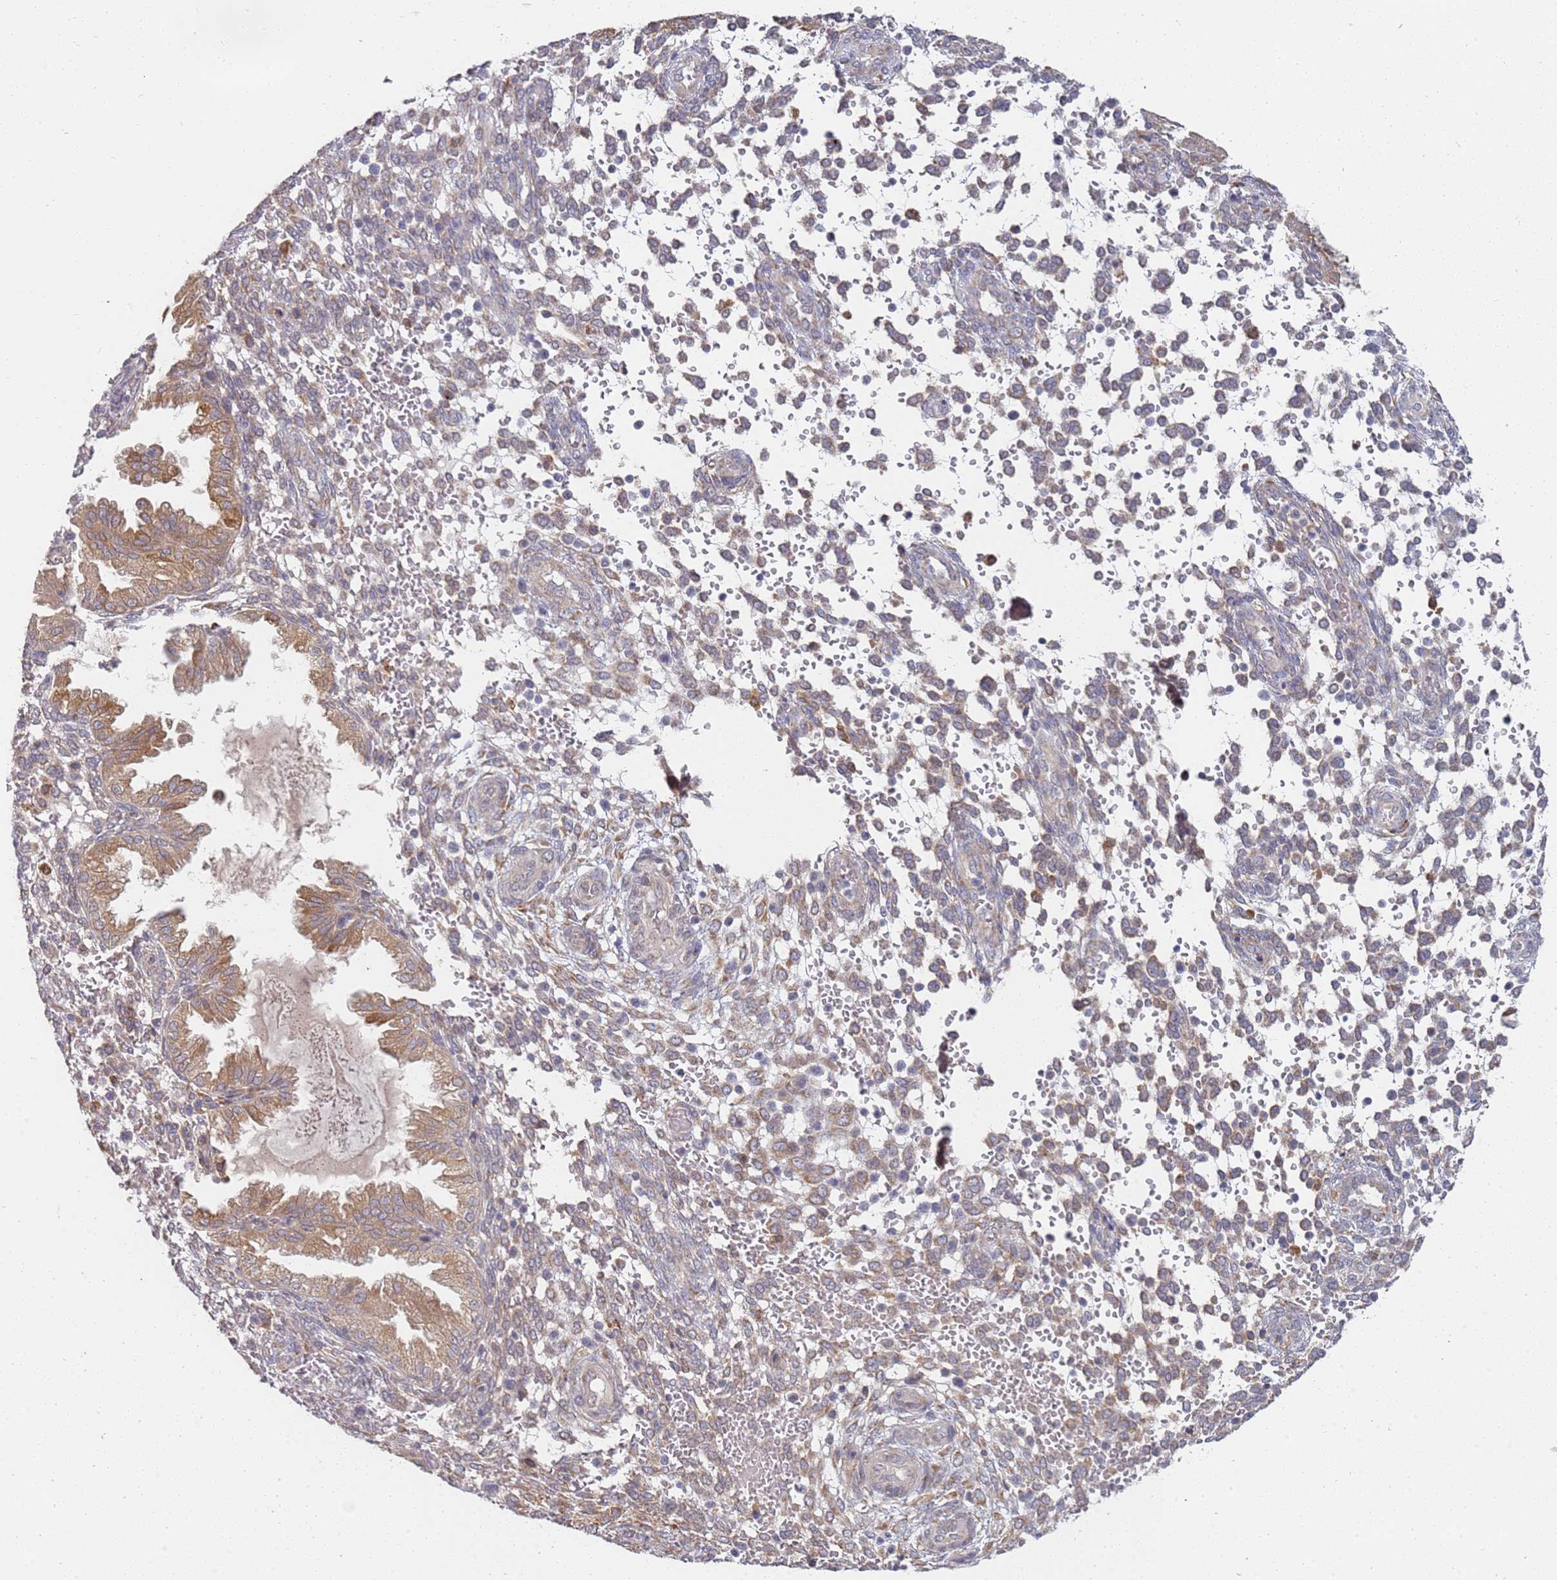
{"staining": {"intensity": "weak", "quantity": "25%-75%", "location": "cytoplasmic/membranous"}, "tissue": "endometrium", "cell_type": "Cells in endometrial stroma", "image_type": "normal", "snomed": [{"axis": "morphology", "description": "Normal tissue, NOS"}, {"axis": "topography", "description": "Endometrium"}], "caption": "Endometrium stained with immunohistochemistry (IHC) shows weak cytoplasmic/membranous positivity in approximately 25%-75% of cells in endometrial stroma. Using DAB (brown) and hematoxylin (blue) stains, captured at high magnification using brightfield microscopy.", "gene": "VRK2", "patient": {"sex": "female", "age": 33}}